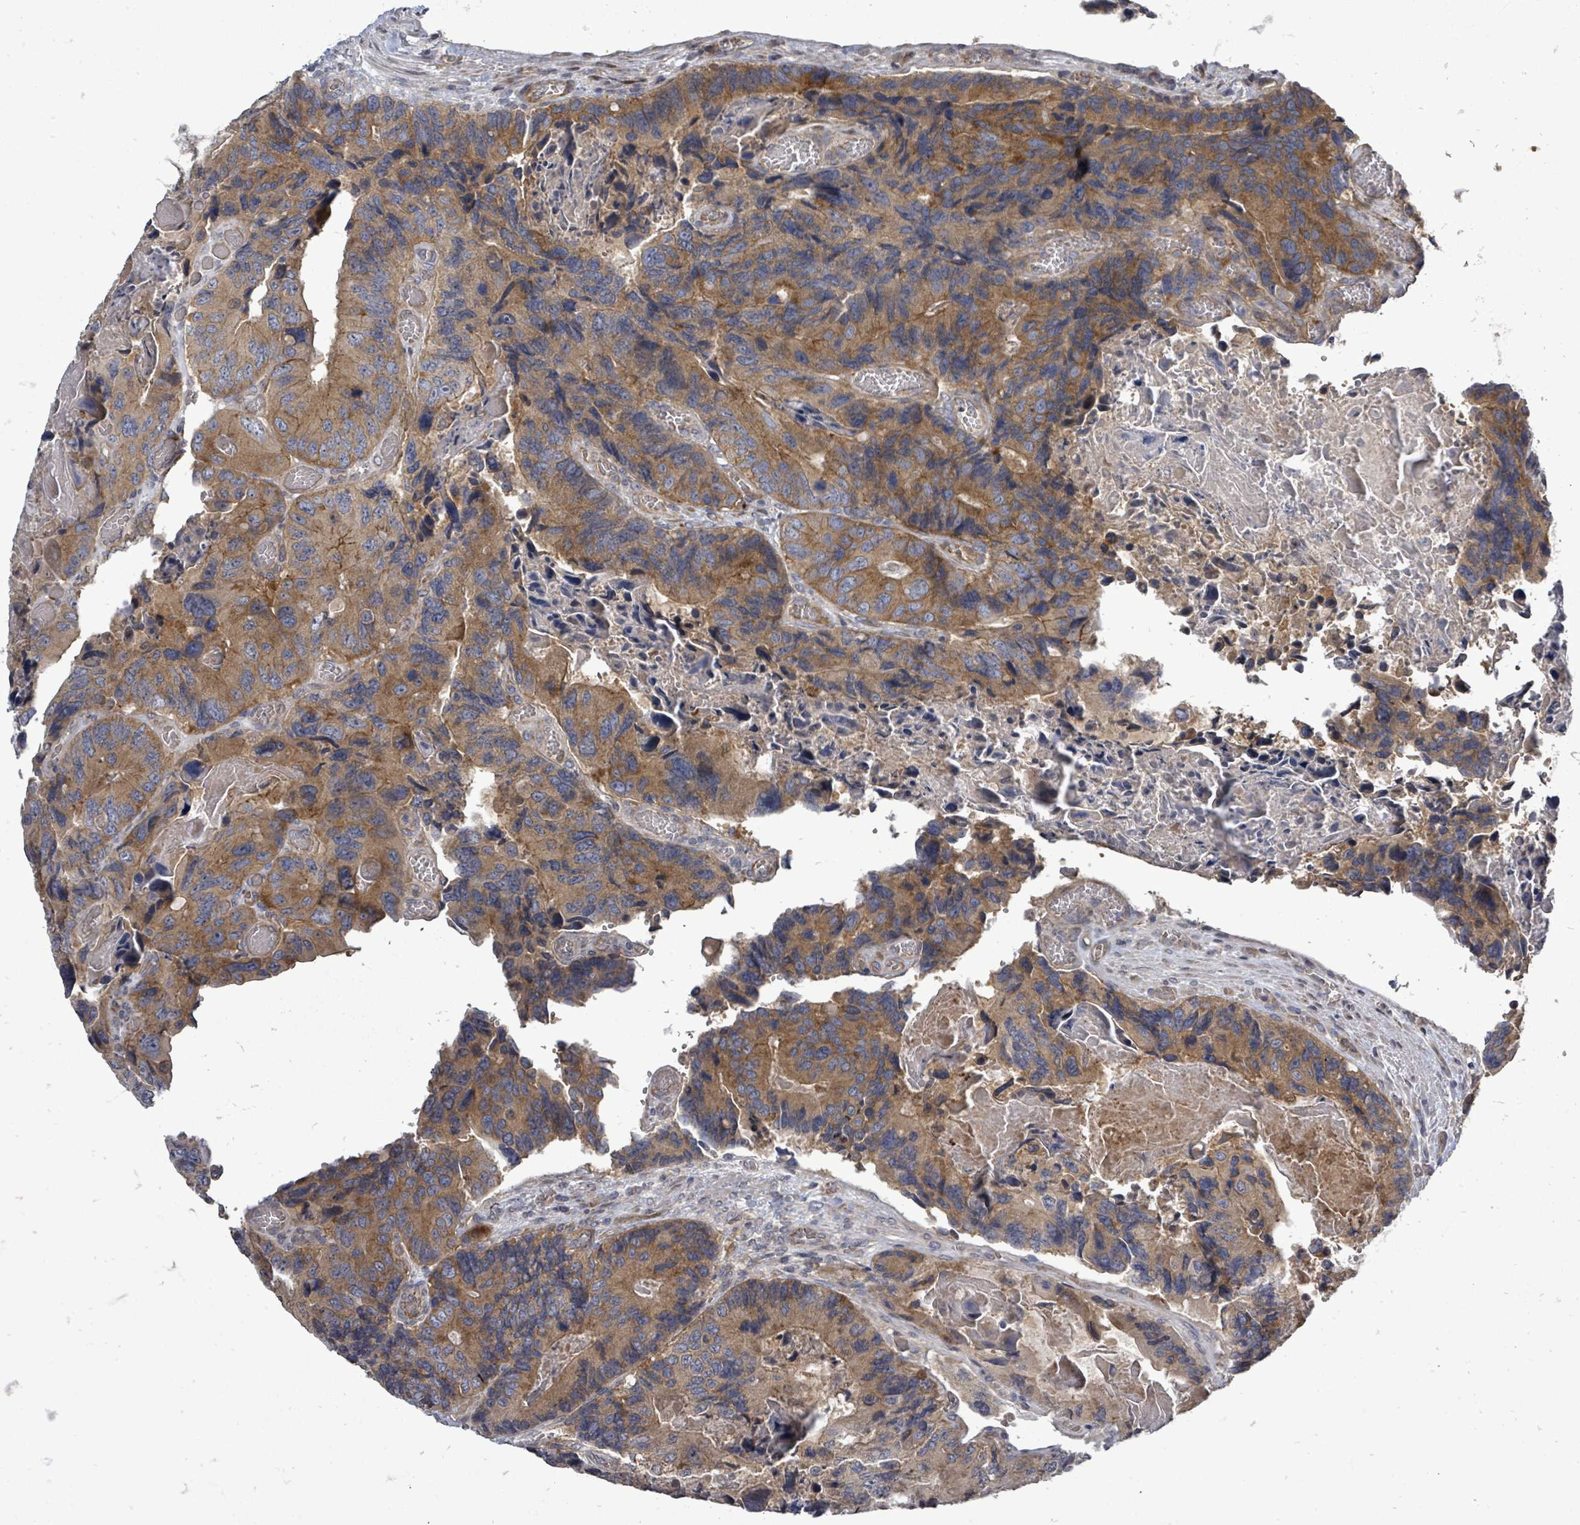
{"staining": {"intensity": "moderate", "quantity": ">75%", "location": "cytoplasmic/membranous"}, "tissue": "colorectal cancer", "cell_type": "Tumor cells", "image_type": "cancer", "snomed": [{"axis": "morphology", "description": "Adenocarcinoma, NOS"}, {"axis": "topography", "description": "Colon"}], "caption": "Tumor cells reveal medium levels of moderate cytoplasmic/membranous expression in approximately >75% of cells in human colorectal cancer. Nuclei are stained in blue.", "gene": "RALGAPB", "patient": {"sex": "male", "age": 84}}